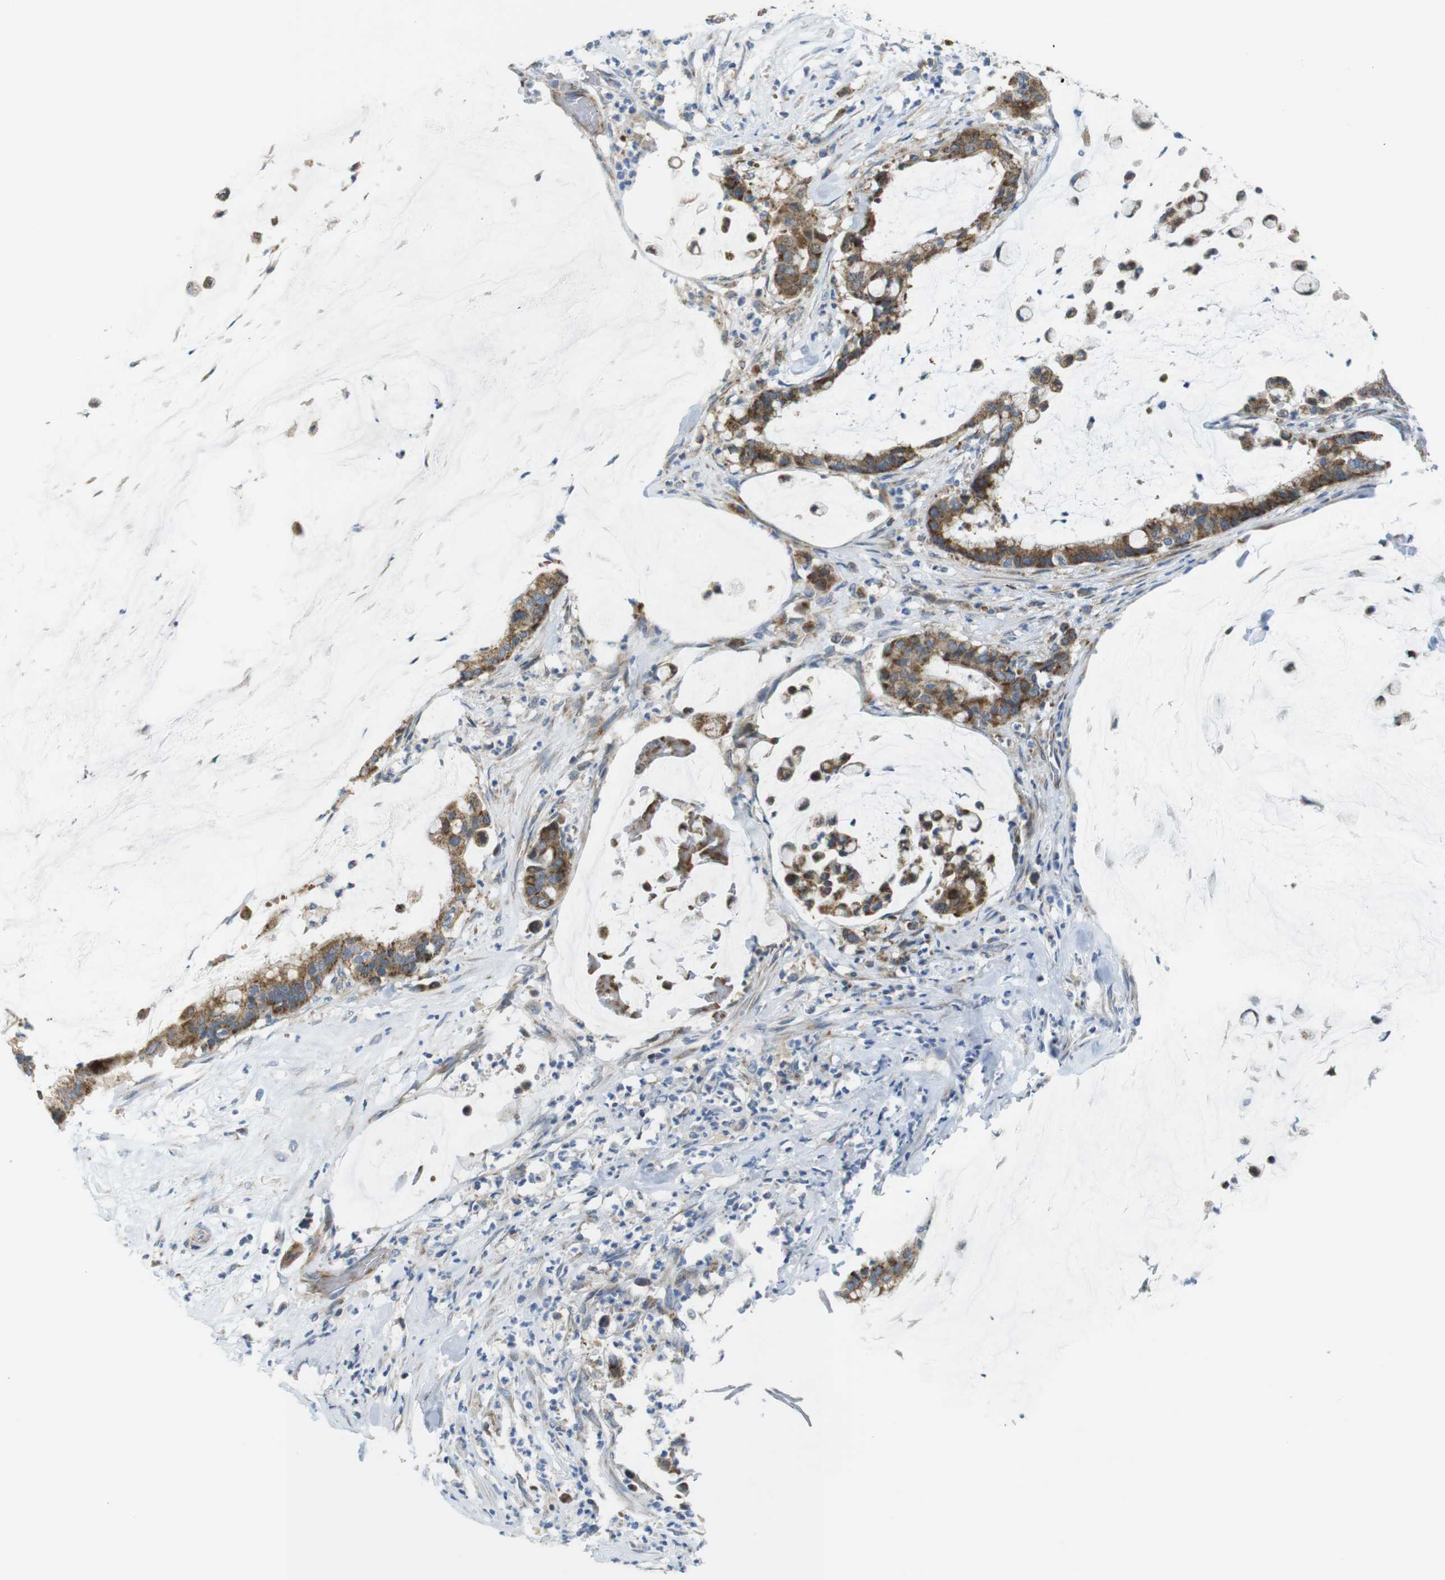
{"staining": {"intensity": "moderate", "quantity": ">75%", "location": "cytoplasmic/membranous"}, "tissue": "pancreatic cancer", "cell_type": "Tumor cells", "image_type": "cancer", "snomed": [{"axis": "morphology", "description": "Adenocarcinoma, NOS"}, {"axis": "topography", "description": "Pancreas"}], "caption": "The micrograph exhibits staining of pancreatic cancer, revealing moderate cytoplasmic/membranous protein expression (brown color) within tumor cells.", "gene": "MARCHF1", "patient": {"sex": "male", "age": 41}}